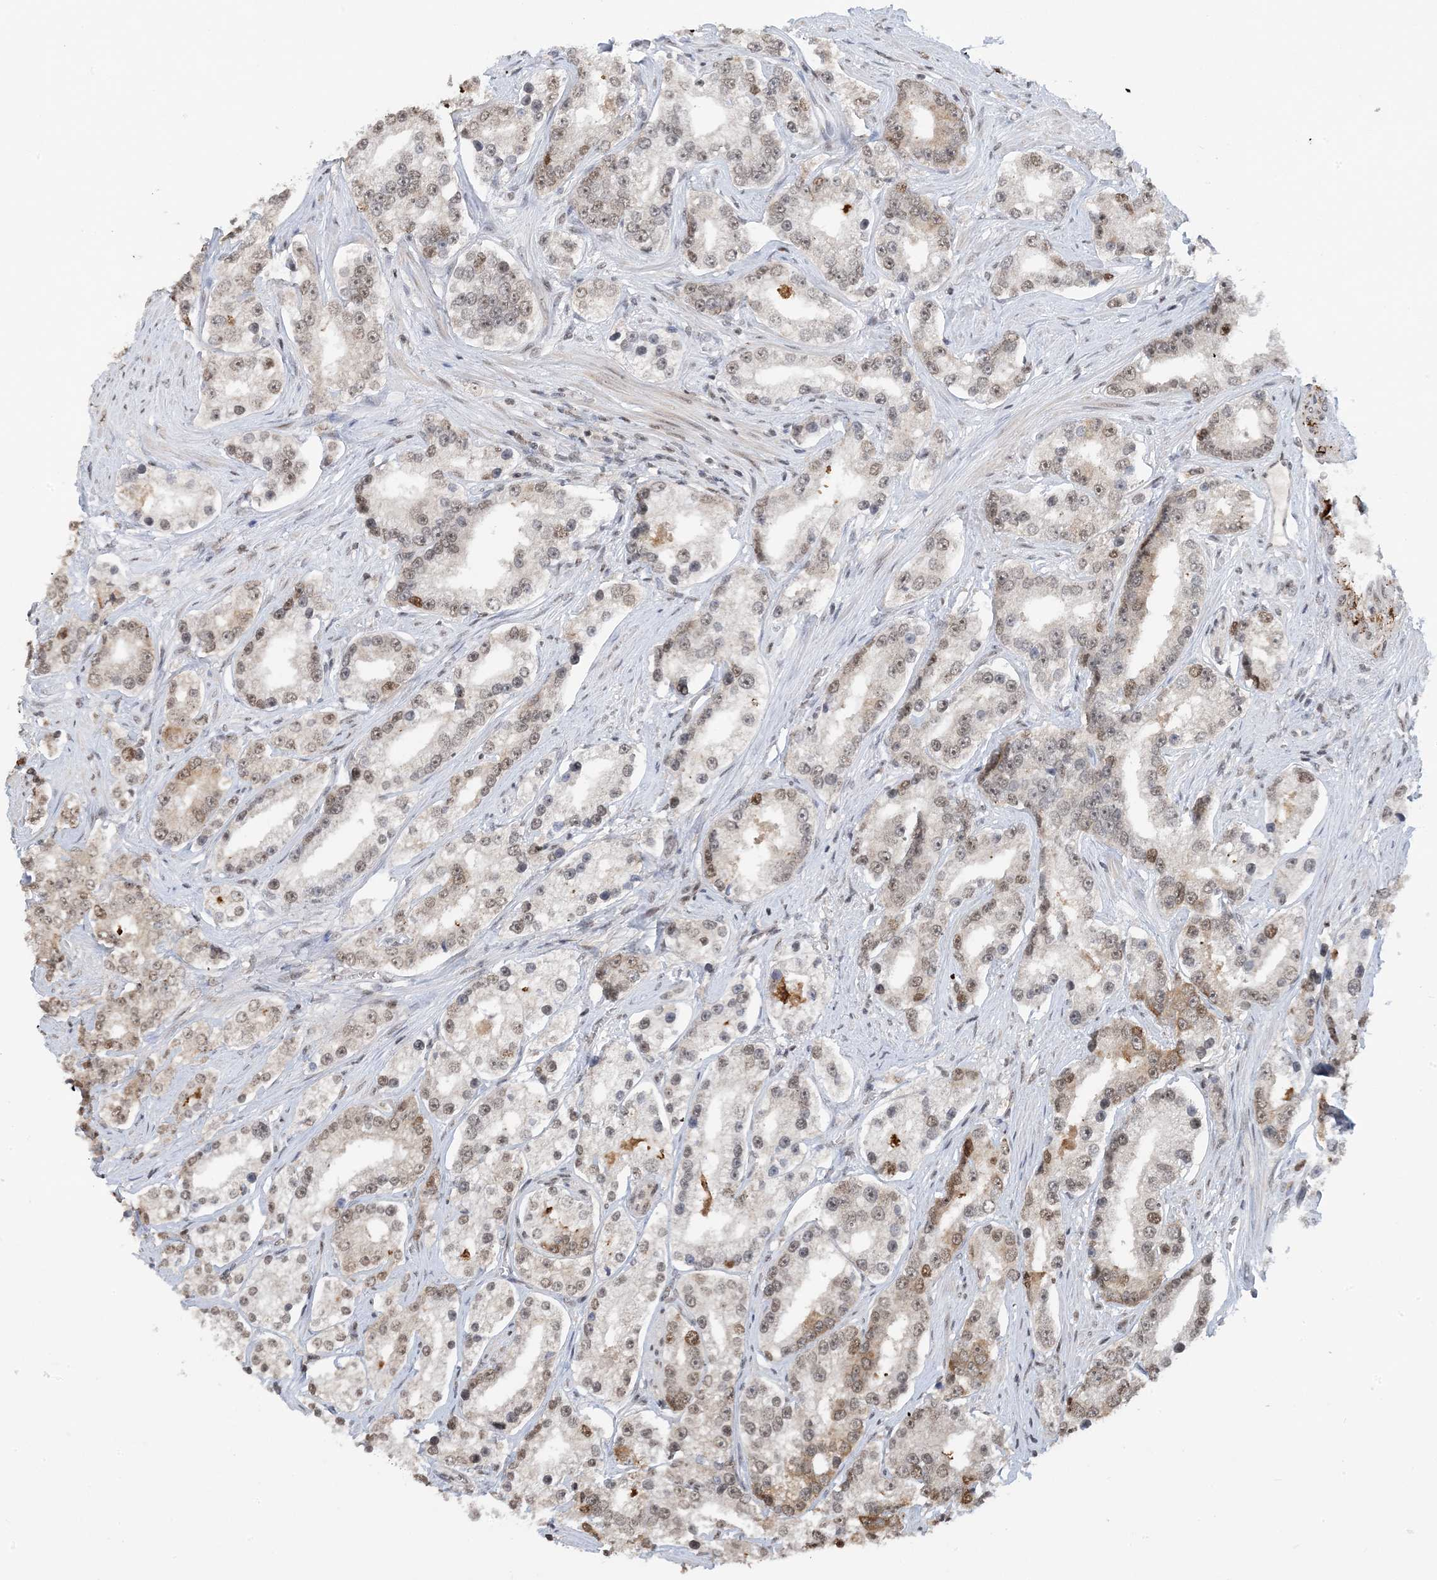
{"staining": {"intensity": "moderate", "quantity": "<25%", "location": "nuclear"}, "tissue": "prostate cancer", "cell_type": "Tumor cells", "image_type": "cancer", "snomed": [{"axis": "morphology", "description": "Normal tissue, NOS"}, {"axis": "morphology", "description": "Adenocarcinoma, High grade"}, {"axis": "topography", "description": "Prostate"}], "caption": "The histopathology image shows staining of adenocarcinoma (high-grade) (prostate), revealing moderate nuclear protein expression (brown color) within tumor cells.", "gene": "ACYP2", "patient": {"sex": "male", "age": 83}}